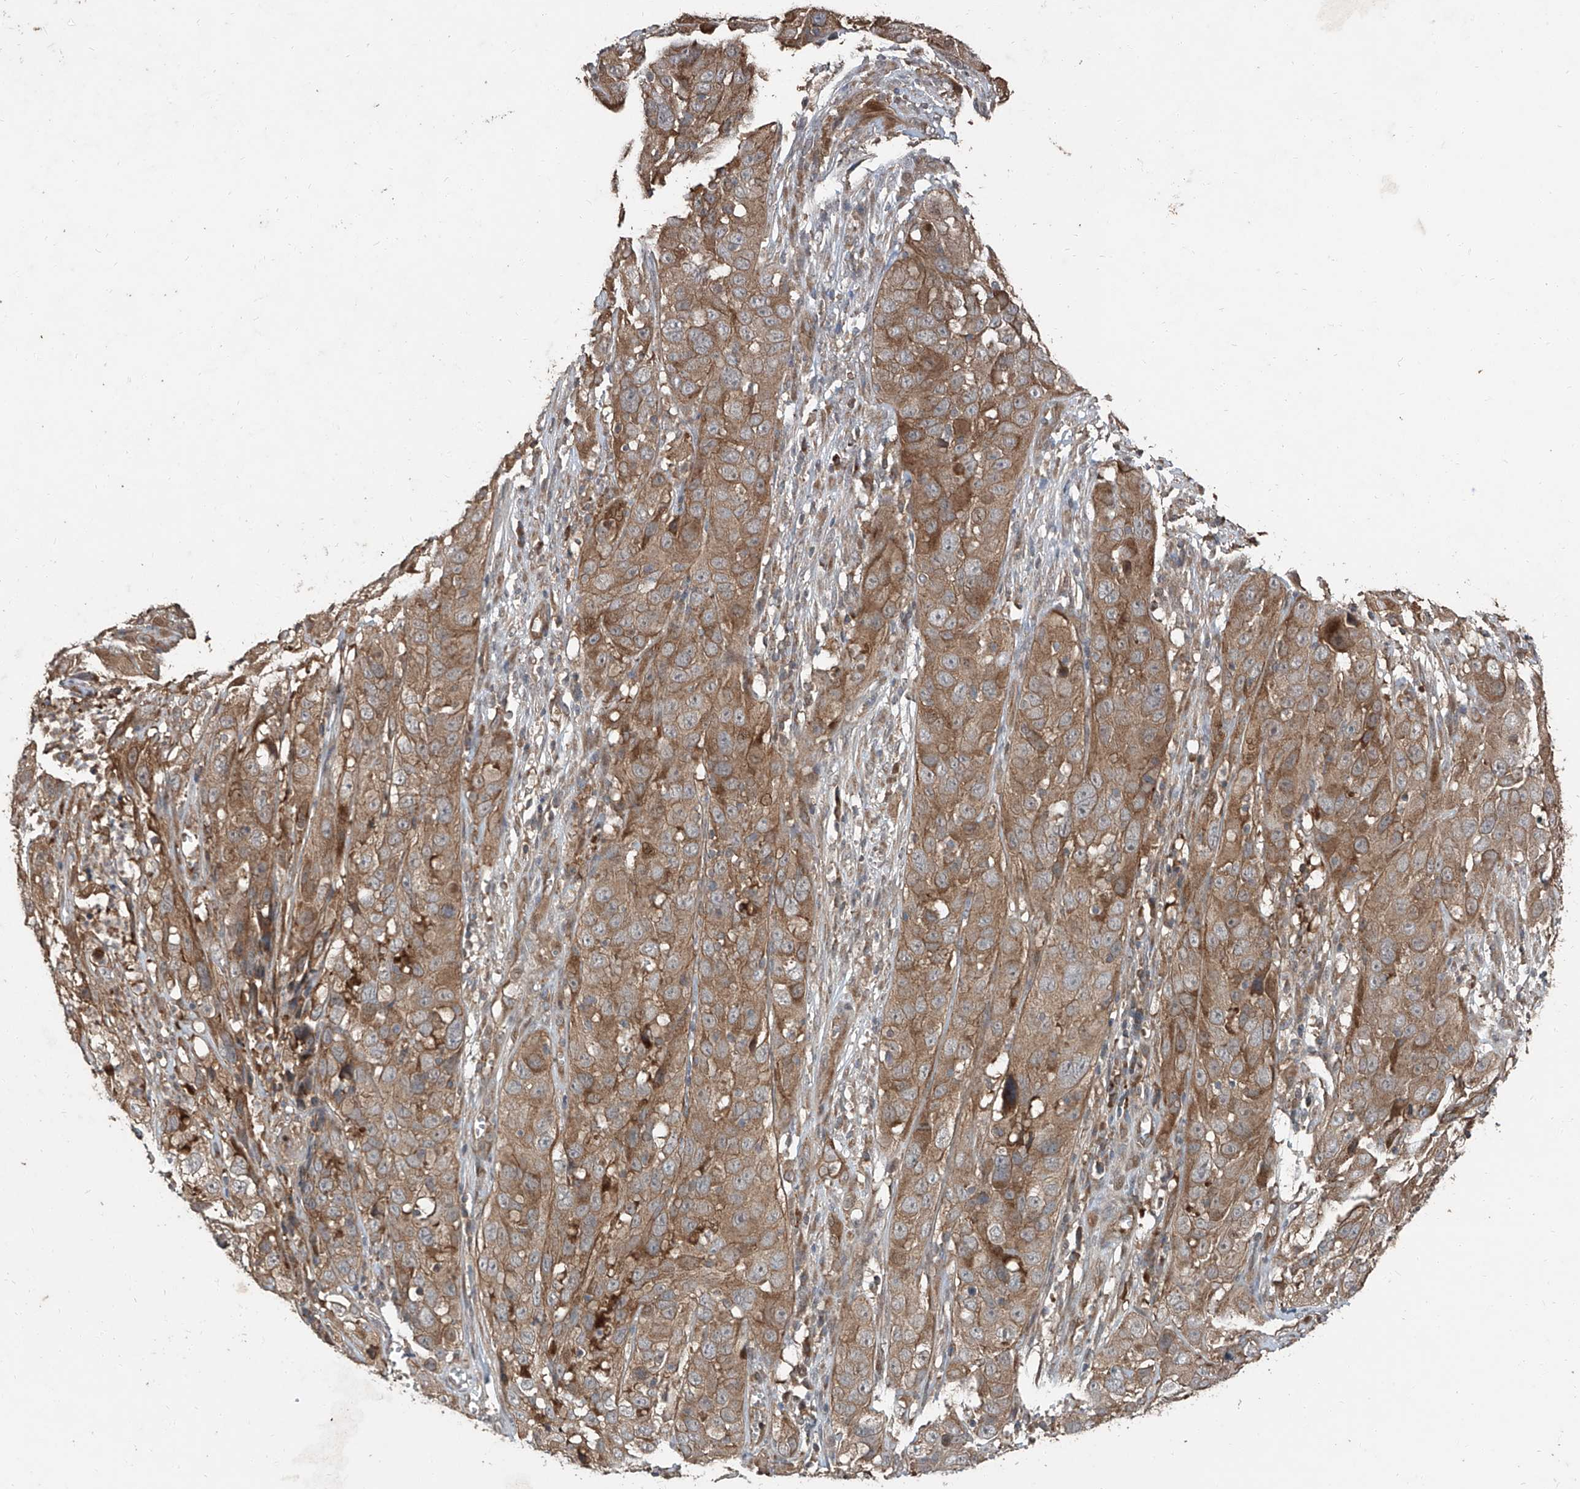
{"staining": {"intensity": "moderate", "quantity": ">75%", "location": "cytoplasmic/membranous"}, "tissue": "cervical cancer", "cell_type": "Tumor cells", "image_type": "cancer", "snomed": [{"axis": "morphology", "description": "Squamous cell carcinoma, NOS"}, {"axis": "topography", "description": "Cervix"}], "caption": "Cervical cancer was stained to show a protein in brown. There is medium levels of moderate cytoplasmic/membranous staining in about >75% of tumor cells. (Brightfield microscopy of DAB IHC at high magnification).", "gene": "CCN1", "patient": {"sex": "female", "age": 32}}